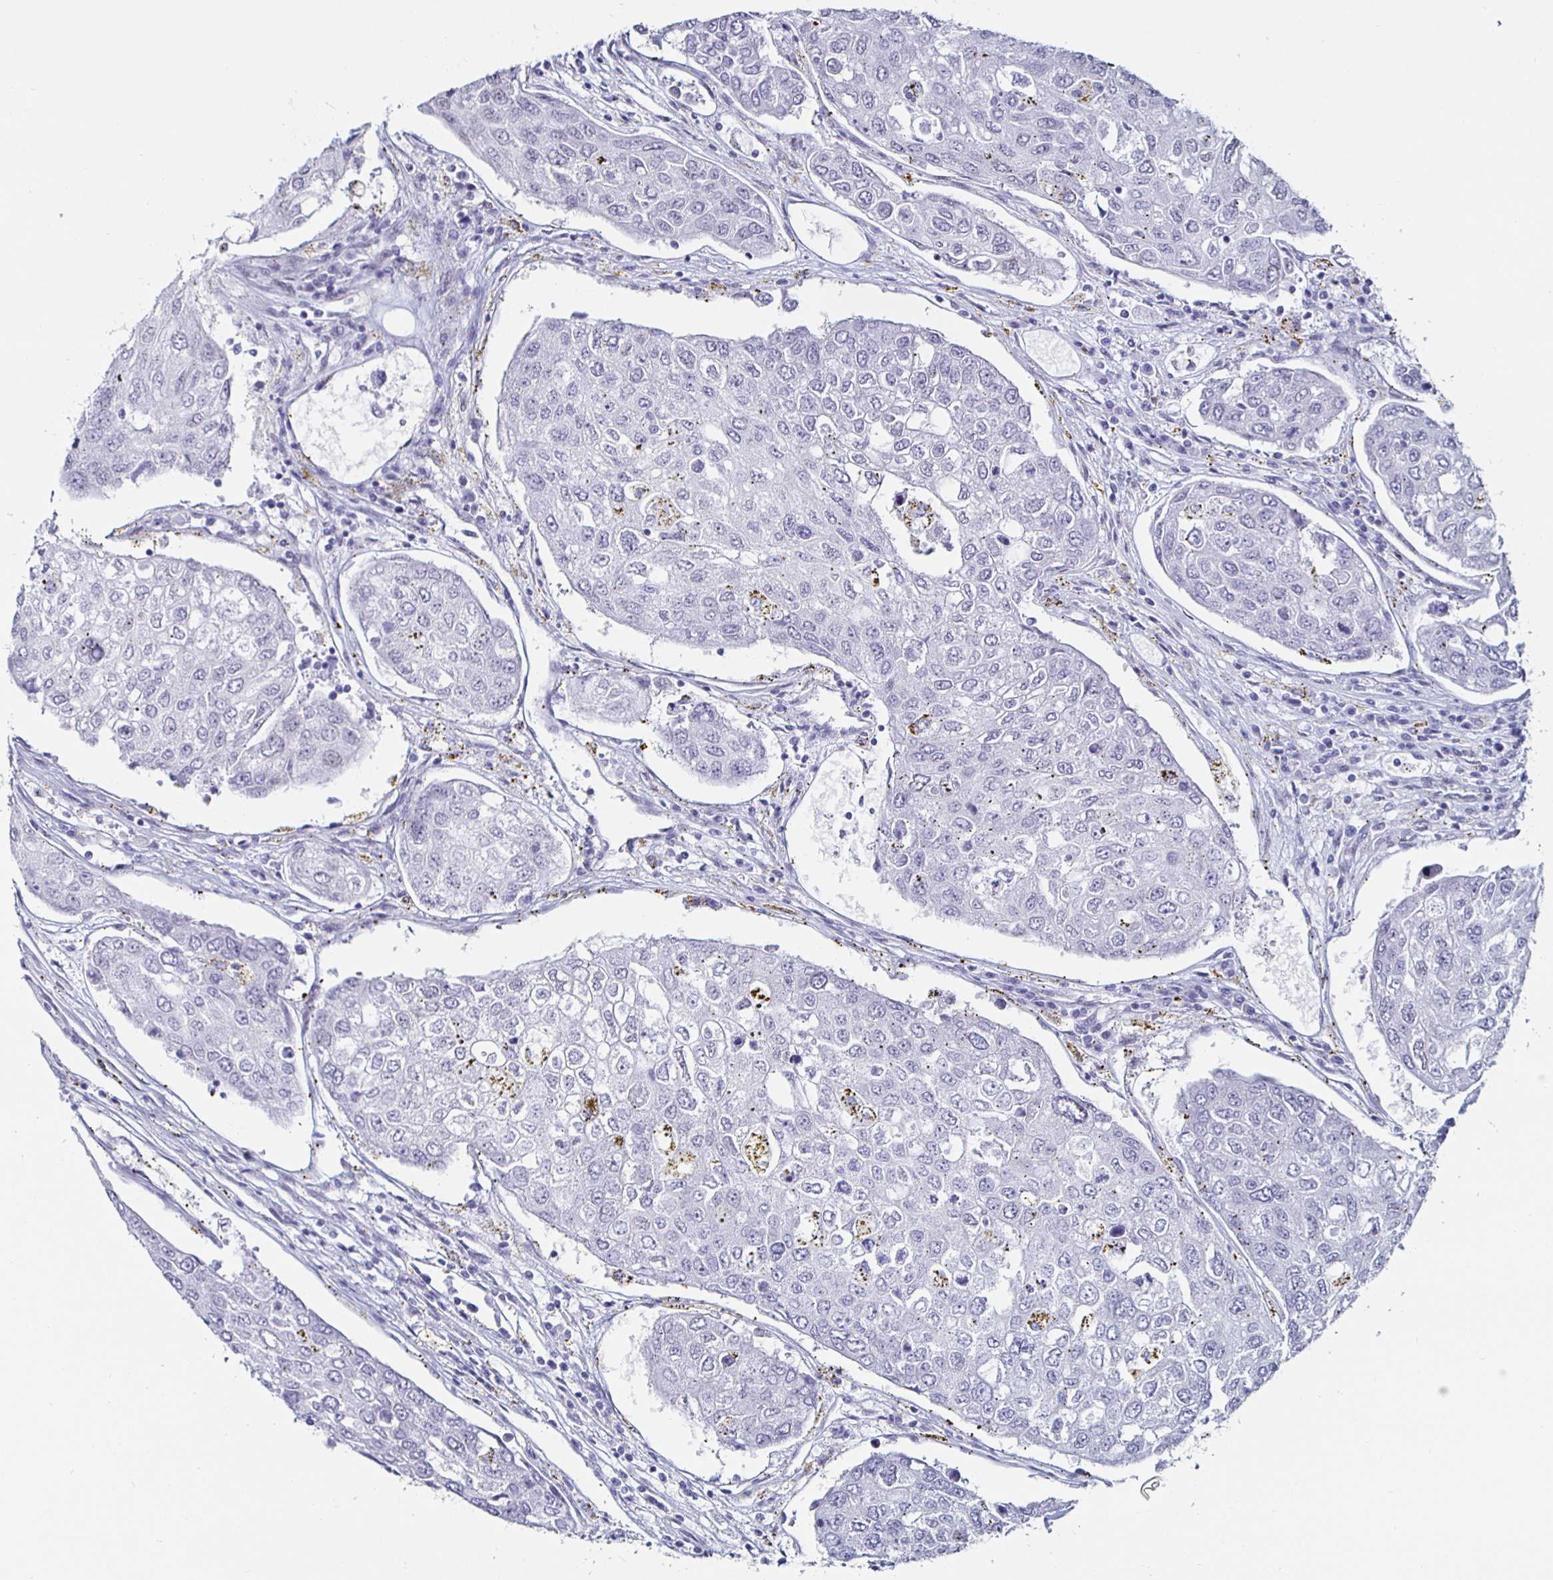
{"staining": {"intensity": "negative", "quantity": "none", "location": "none"}, "tissue": "urothelial cancer", "cell_type": "Tumor cells", "image_type": "cancer", "snomed": [{"axis": "morphology", "description": "Urothelial carcinoma, High grade"}, {"axis": "topography", "description": "Lymph node"}, {"axis": "topography", "description": "Urinary bladder"}], "caption": "A high-resolution histopathology image shows IHC staining of high-grade urothelial carcinoma, which shows no significant positivity in tumor cells. (Stains: DAB IHC with hematoxylin counter stain, Microscopy: brightfield microscopy at high magnification).", "gene": "KRT4", "patient": {"sex": "male", "age": 51}}